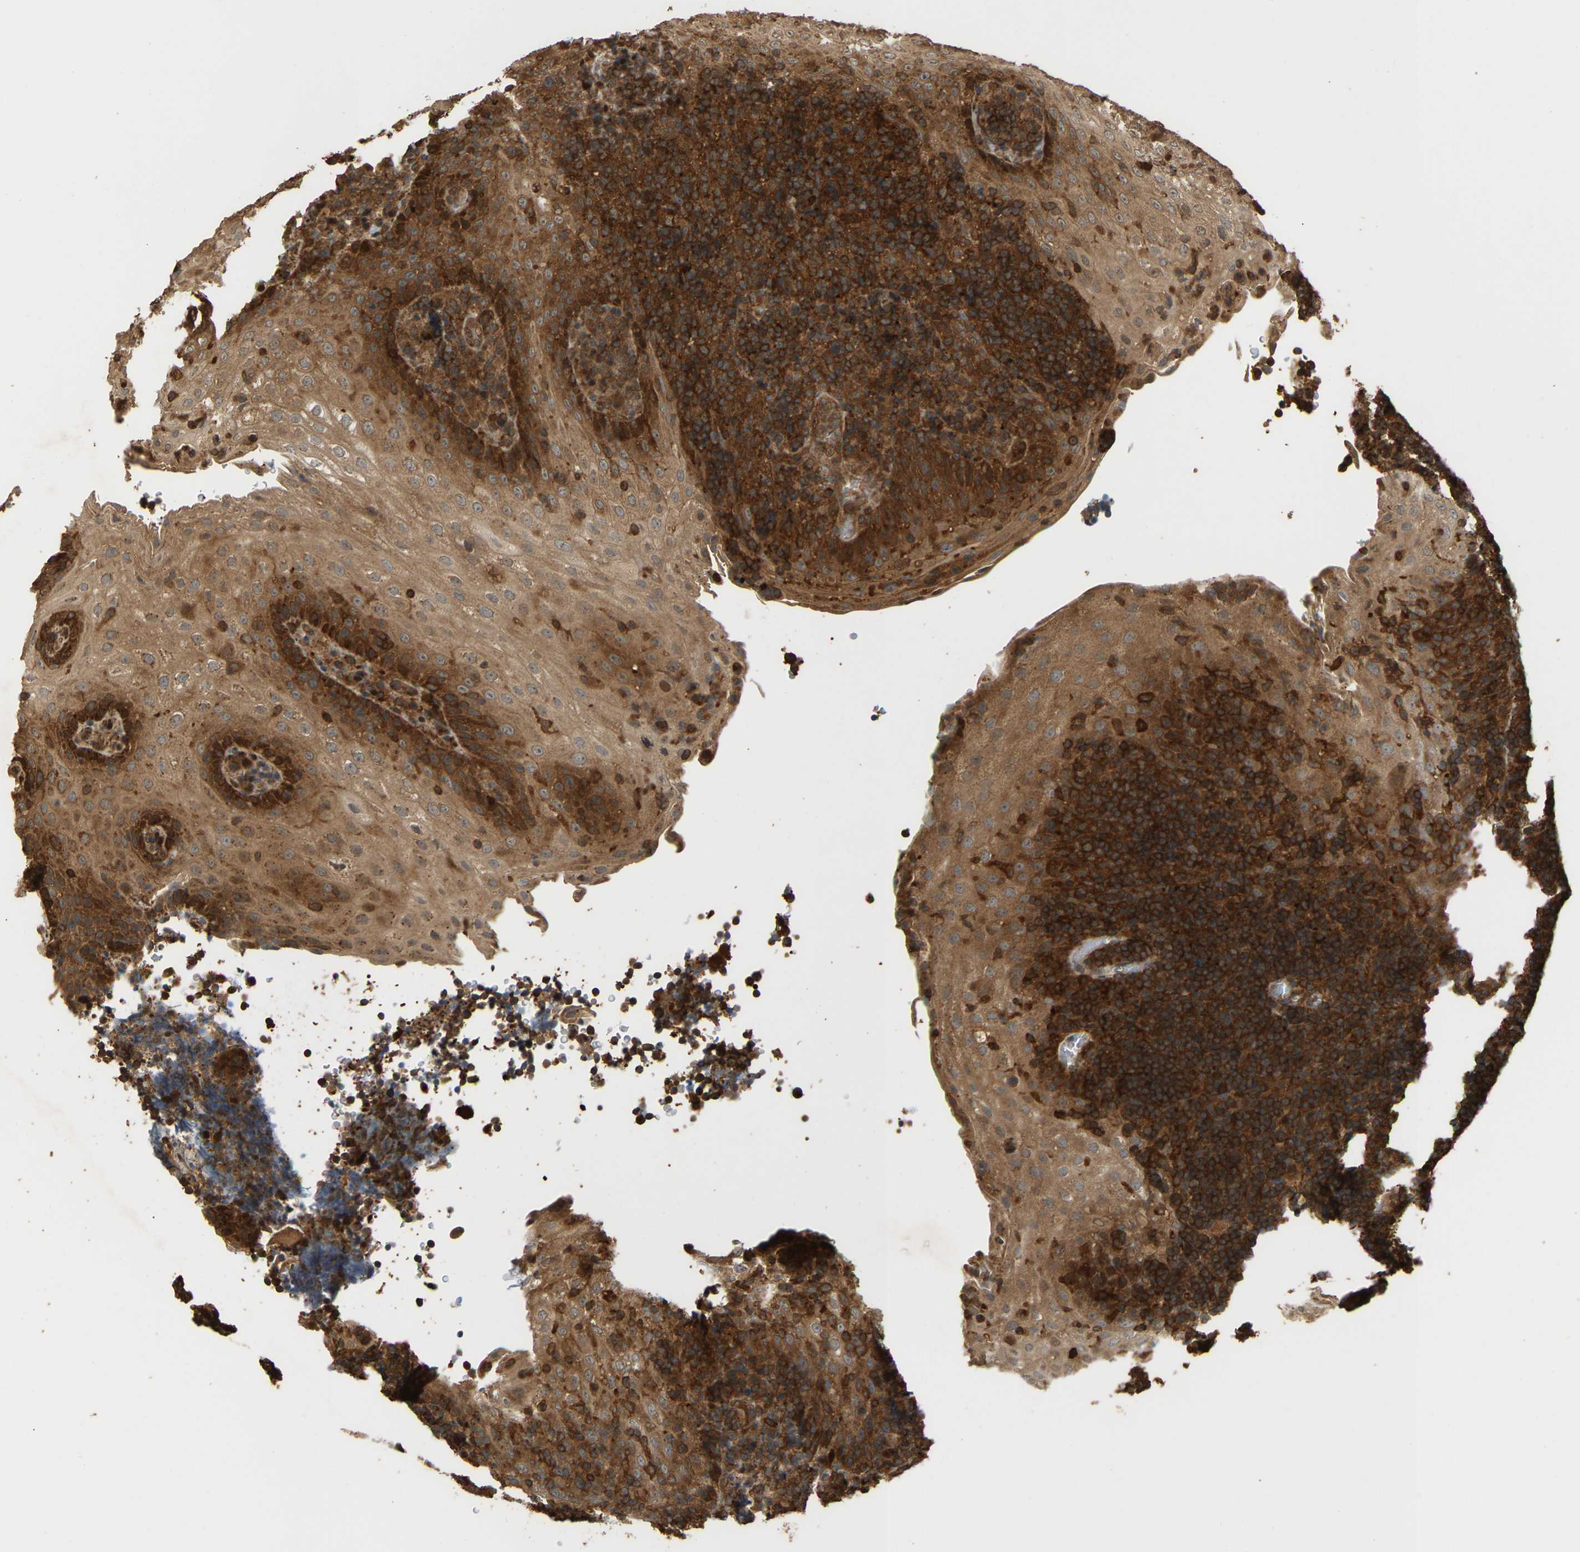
{"staining": {"intensity": "strong", "quantity": ">75%", "location": "cytoplasmic/membranous"}, "tissue": "tonsil", "cell_type": "Germinal center cells", "image_type": "normal", "snomed": [{"axis": "morphology", "description": "Normal tissue, NOS"}, {"axis": "topography", "description": "Tonsil"}], "caption": "DAB (3,3'-diaminobenzidine) immunohistochemical staining of benign tonsil shows strong cytoplasmic/membranous protein expression in about >75% of germinal center cells. The staining is performed using DAB (3,3'-diaminobenzidine) brown chromogen to label protein expression. The nuclei are counter-stained blue using hematoxylin.", "gene": "ENSG00000282218", "patient": {"sex": "male", "age": 37}}